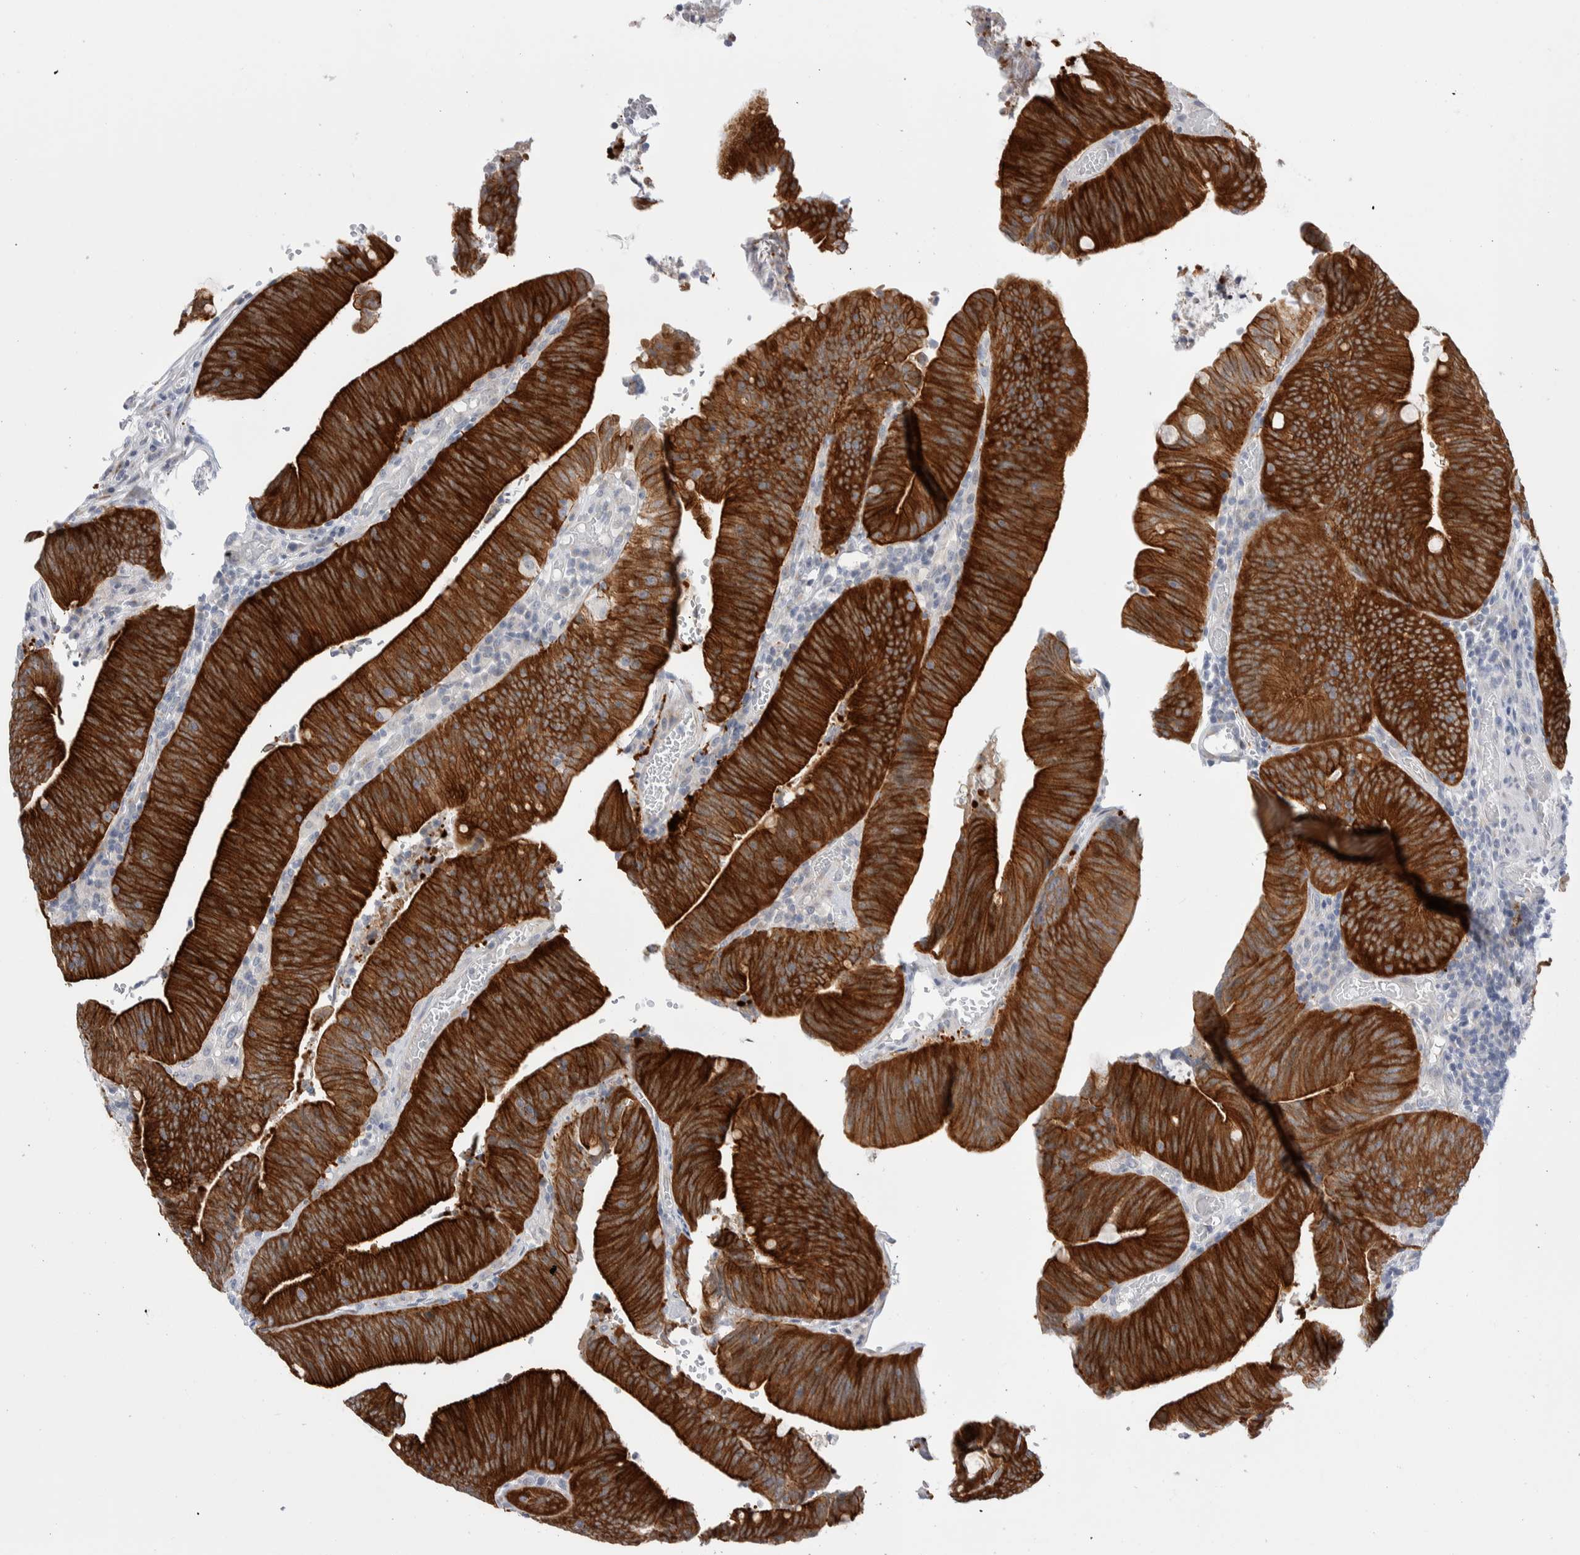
{"staining": {"intensity": "strong", "quantity": ">75%", "location": "cytoplasmic/membranous"}, "tissue": "colorectal cancer", "cell_type": "Tumor cells", "image_type": "cancer", "snomed": [{"axis": "morphology", "description": "Normal tissue, NOS"}, {"axis": "morphology", "description": "Adenocarcinoma, NOS"}, {"axis": "topography", "description": "Rectum"}], "caption": "High-magnification brightfield microscopy of adenocarcinoma (colorectal) stained with DAB (brown) and counterstained with hematoxylin (blue). tumor cells exhibit strong cytoplasmic/membranous expression is appreciated in approximately>75% of cells.", "gene": "C1orf112", "patient": {"sex": "female", "age": 66}}